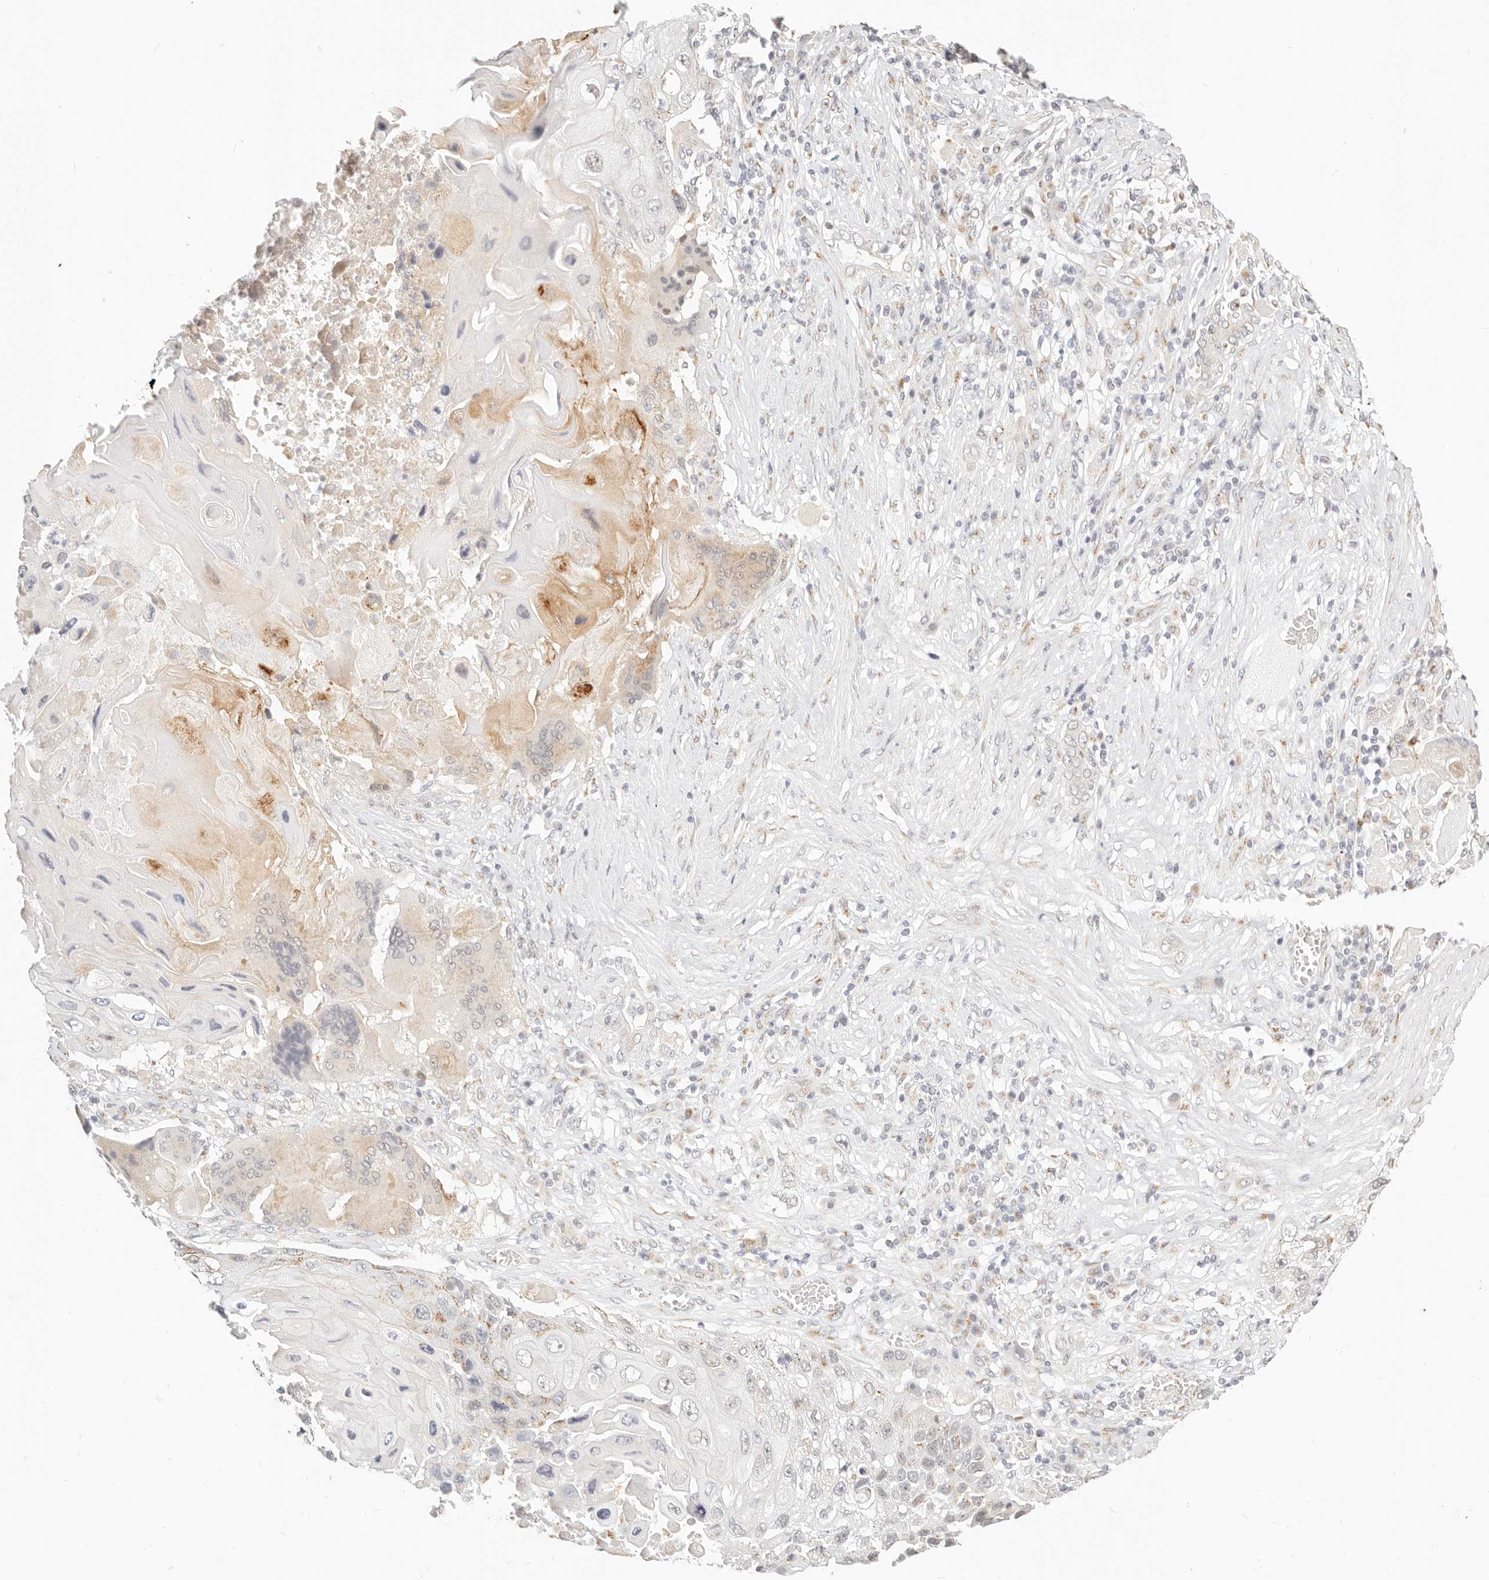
{"staining": {"intensity": "weak", "quantity": "<25%", "location": "cytoplasmic/membranous"}, "tissue": "lung cancer", "cell_type": "Tumor cells", "image_type": "cancer", "snomed": [{"axis": "morphology", "description": "Squamous cell carcinoma, NOS"}, {"axis": "topography", "description": "Lung"}], "caption": "Immunohistochemical staining of lung cancer reveals no significant positivity in tumor cells.", "gene": "FAM20B", "patient": {"sex": "male", "age": 61}}